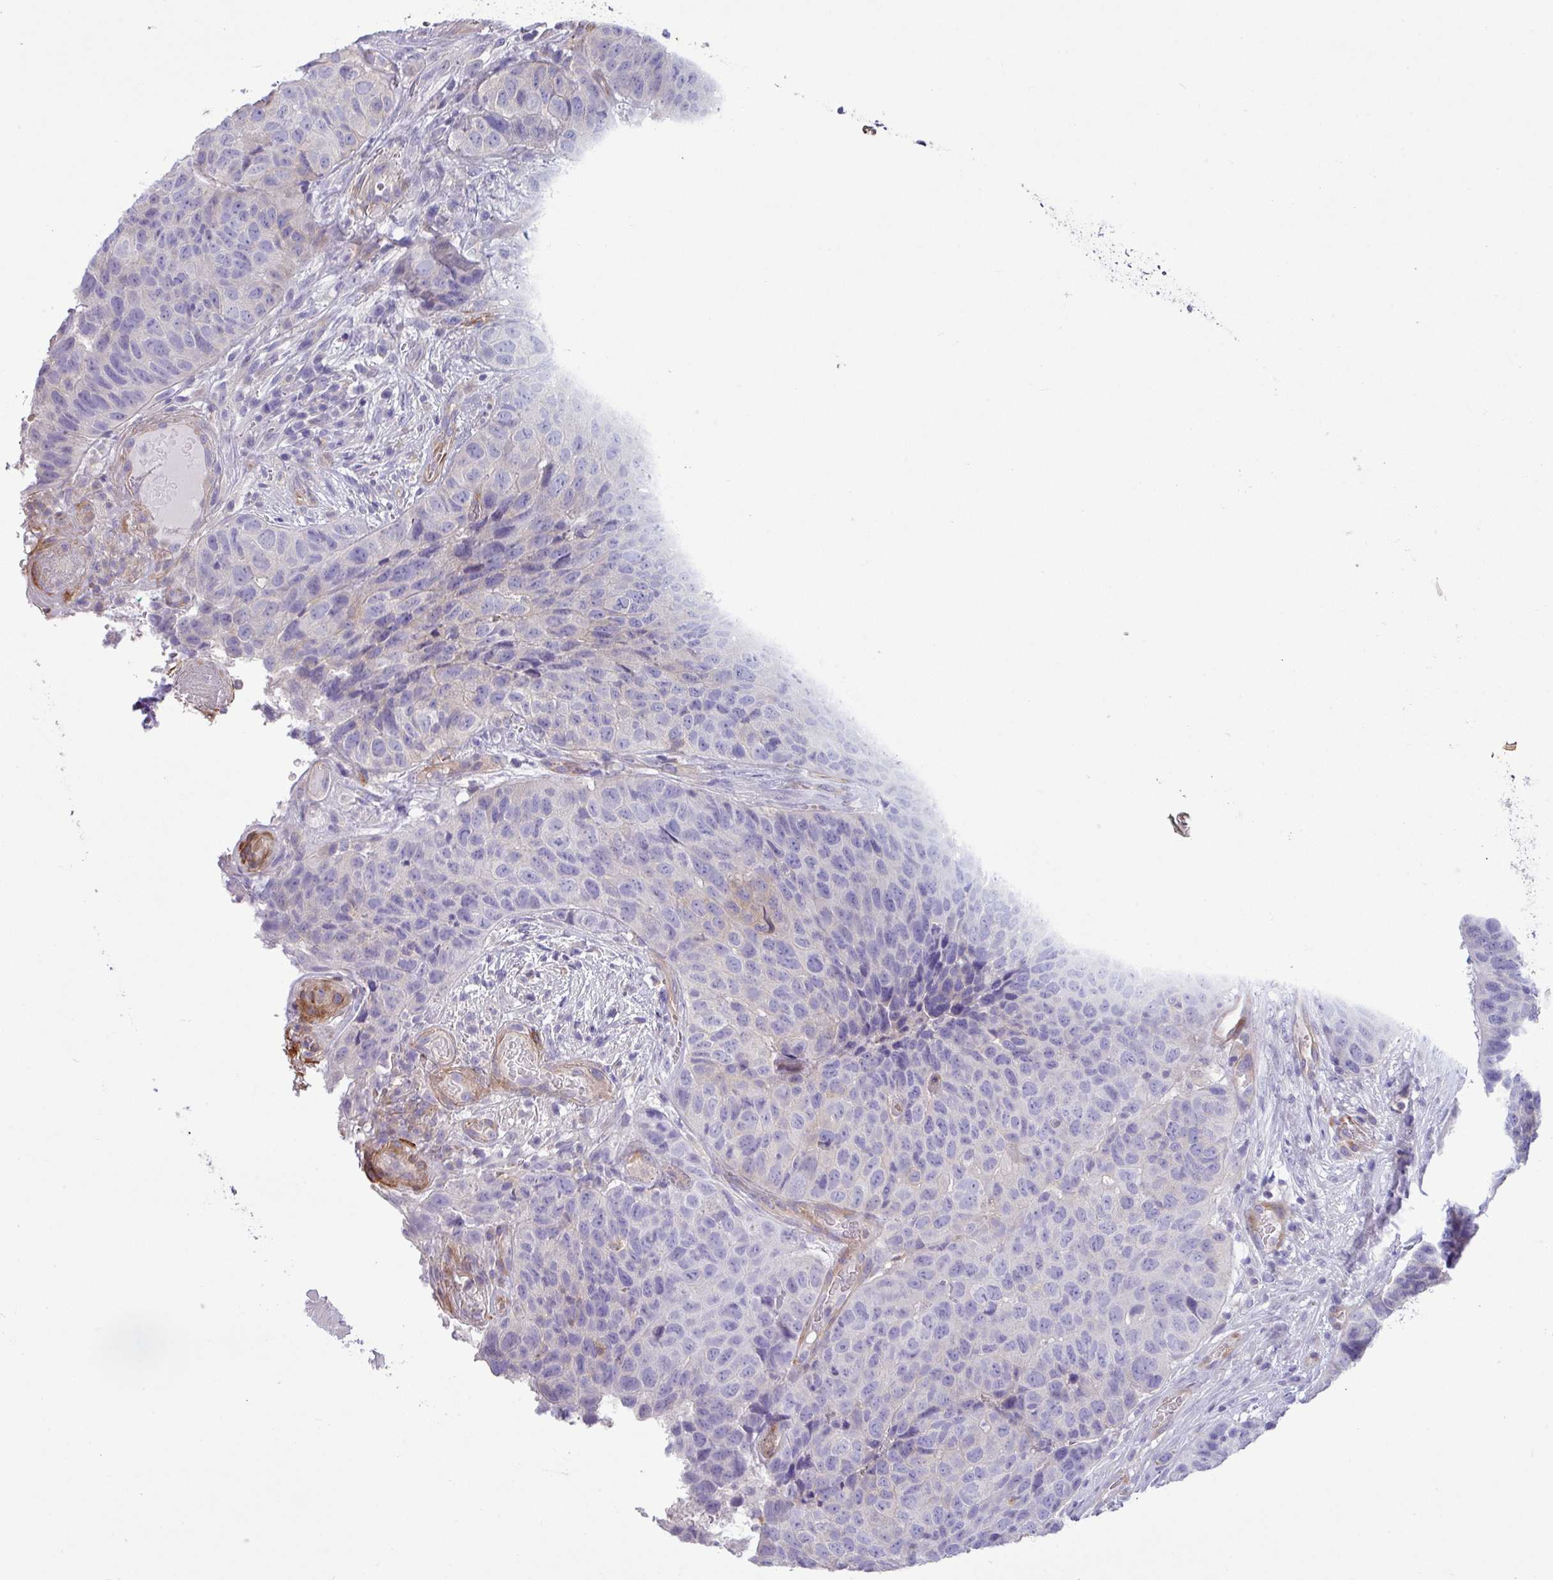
{"staining": {"intensity": "negative", "quantity": "none", "location": "none"}, "tissue": "head and neck cancer", "cell_type": "Tumor cells", "image_type": "cancer", "snomed": [{"axis": "morphology", "description": "Squamous cell carcinoma, NOS"}, {"axis": "topography", "description": "Head-Neck"}], "caption": "Head and neck cancer (squamous cell carcinoma) was stained to show a protein in brown. There is no significant expression in tumor cells. (Brightfield microscopy of DAB IHC at high magnification).", "gene": "KIRREL3", "patient": {"sex": "male", "age": 66}}